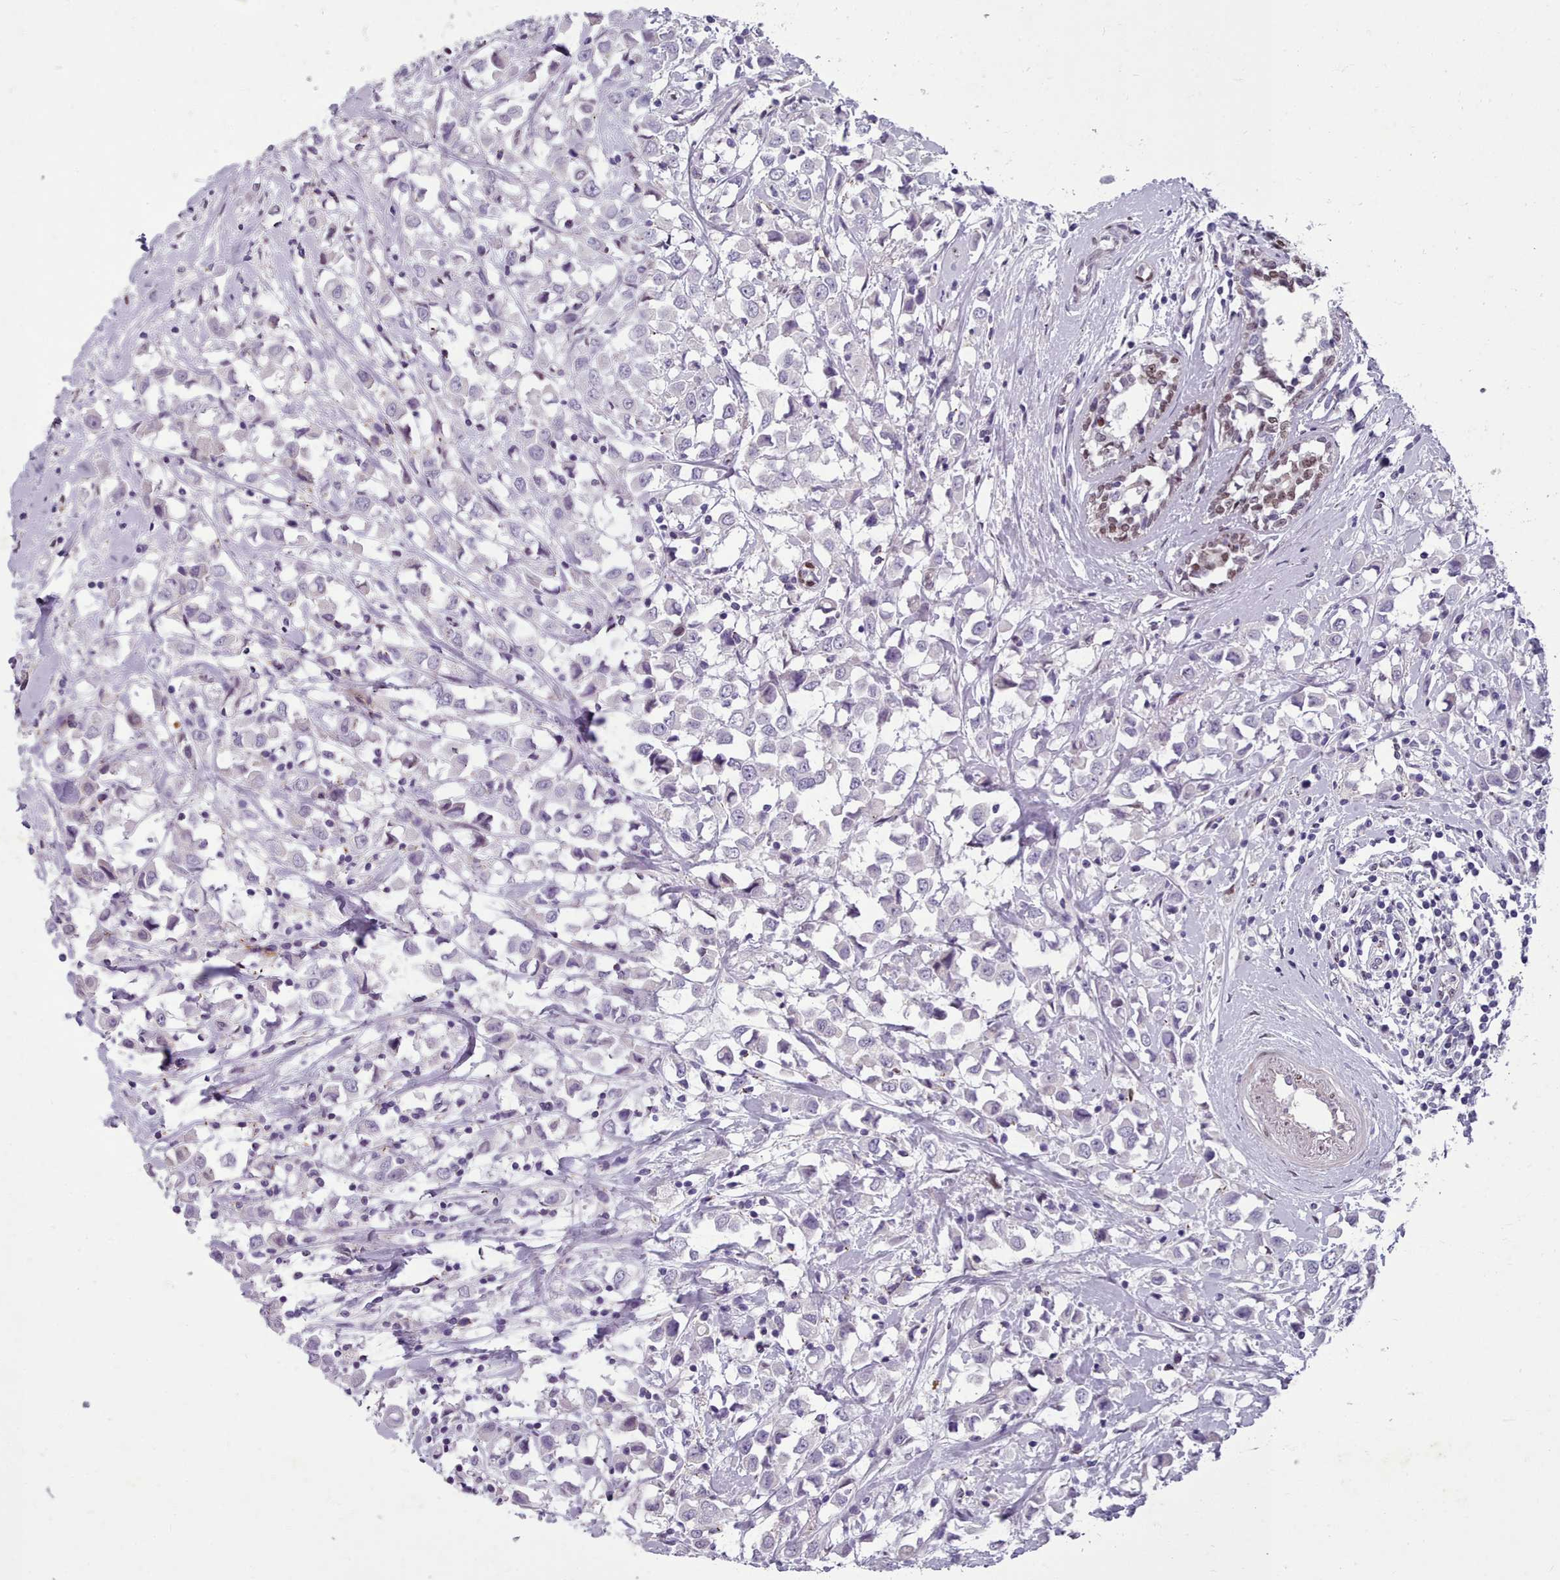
{"staining": {"intensity": "negative", "quantity": "none", "location": "none"}, "tissue": "breast cancer", "cell_type": "Tumor cells", "image_type": "cancer", "snomed": [{"axis": "morphology", "description": "Duct carcinoma"}, {"axis": "topography", "description": "Breast"}], "caption": "The immunohistochemistry histopathology image has no significant positivity in tumor cells of infiltrating ductal carcinoma (breast) tissue.", "gene": "KCNT2", "patient": {"sex": "female", "age": 61}}